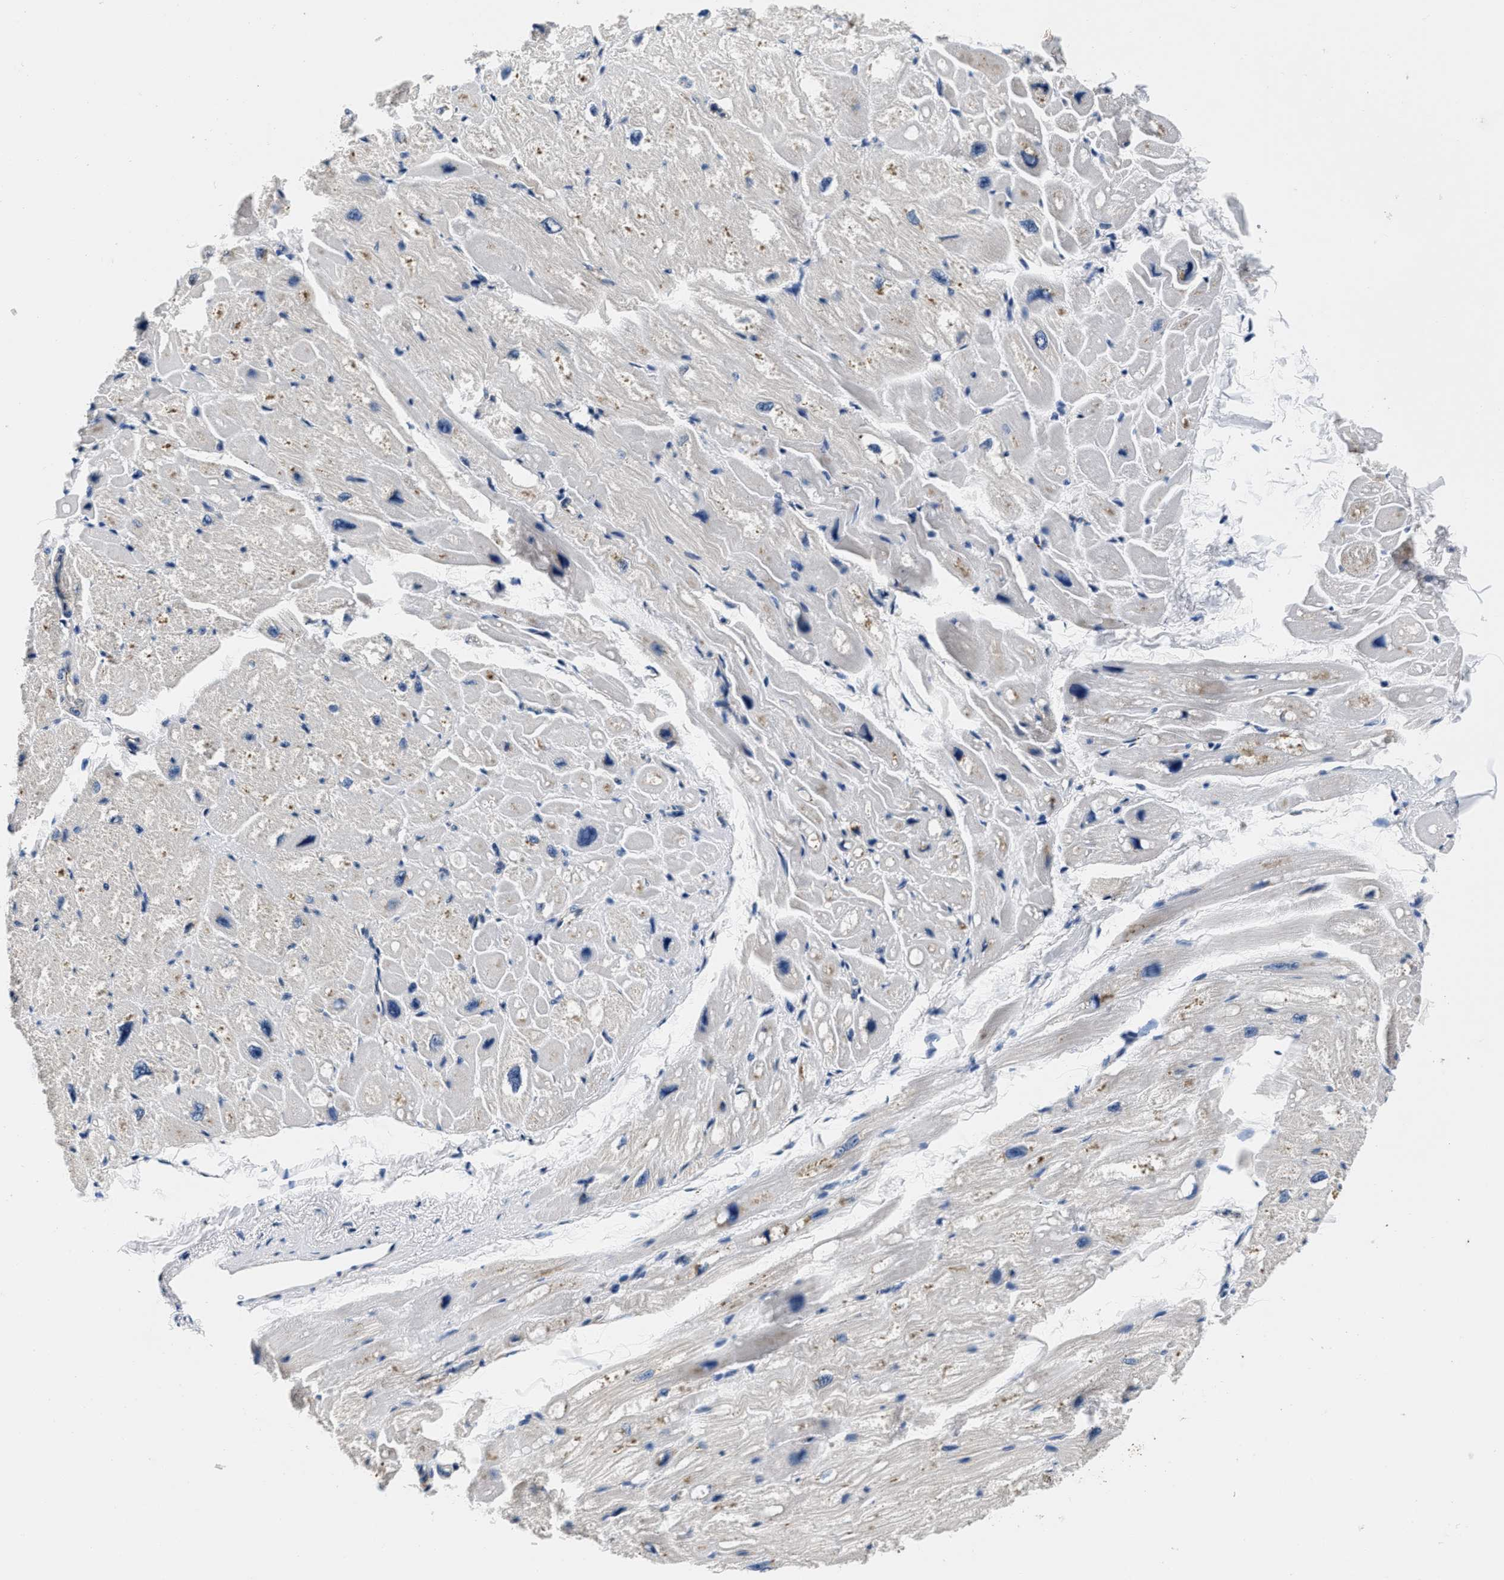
{"staining": {"intensity": "weak", "quantity": "<25%", "location": "cytoplasmic/membranous"}, "tissue": "heart muscle", "cell_type": "Cardiomyocytes", "image_type": "normal", "snomed": [{"axis": "morphology", "description": "Normal tissue, NOS"}, {"axis": "topography", "description": "Heart"}], "caption": "Immunohistochemistry of unremarkable human heart muscle demonstrates no expression in cardiomyocytes.", "gene": "GRN", "patient": {"sex": "male", "age": 49}}